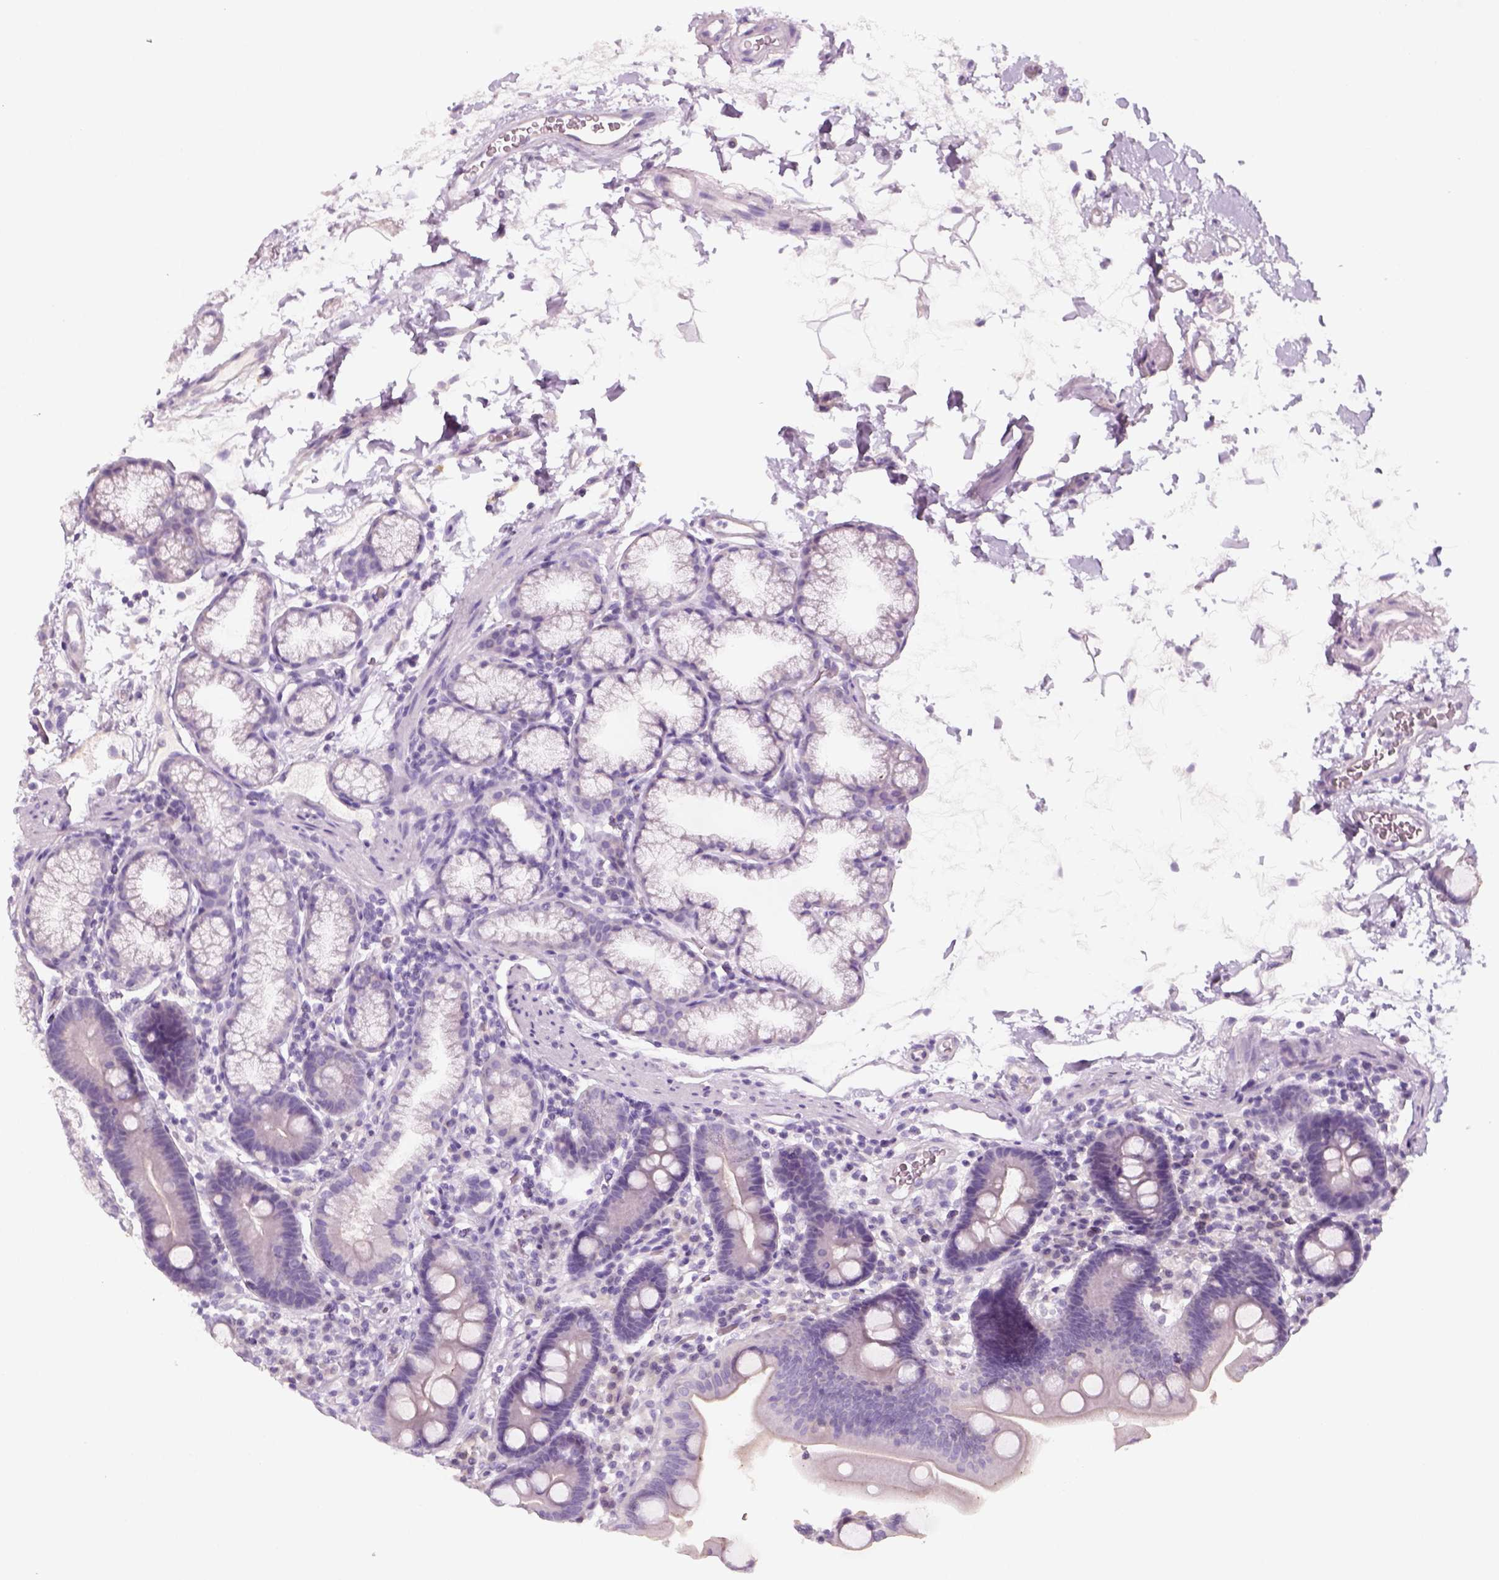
{"staining": {"intensity": "negative", "quantity": "none", "location": "none"}, "tissue": "duodenum", "cell_type": "Glandular cells", "image_type": "normal", "snomed": [{"axis": "morphology", "description": "Normal tissue, NOS"}, {"axis": "topography", "description": "Pancreas"}, {"axis": "topography", "description": "Duodenum"}], "caption": "Histopathology image shows no protein expression in glandular cells of normal duodenum. The staining is performed using DAB brown chromogen with nuclei counter-stained in using hematoxylin.", "gene": "KRT25", "patient": {"sex": "male", "age": 59}}